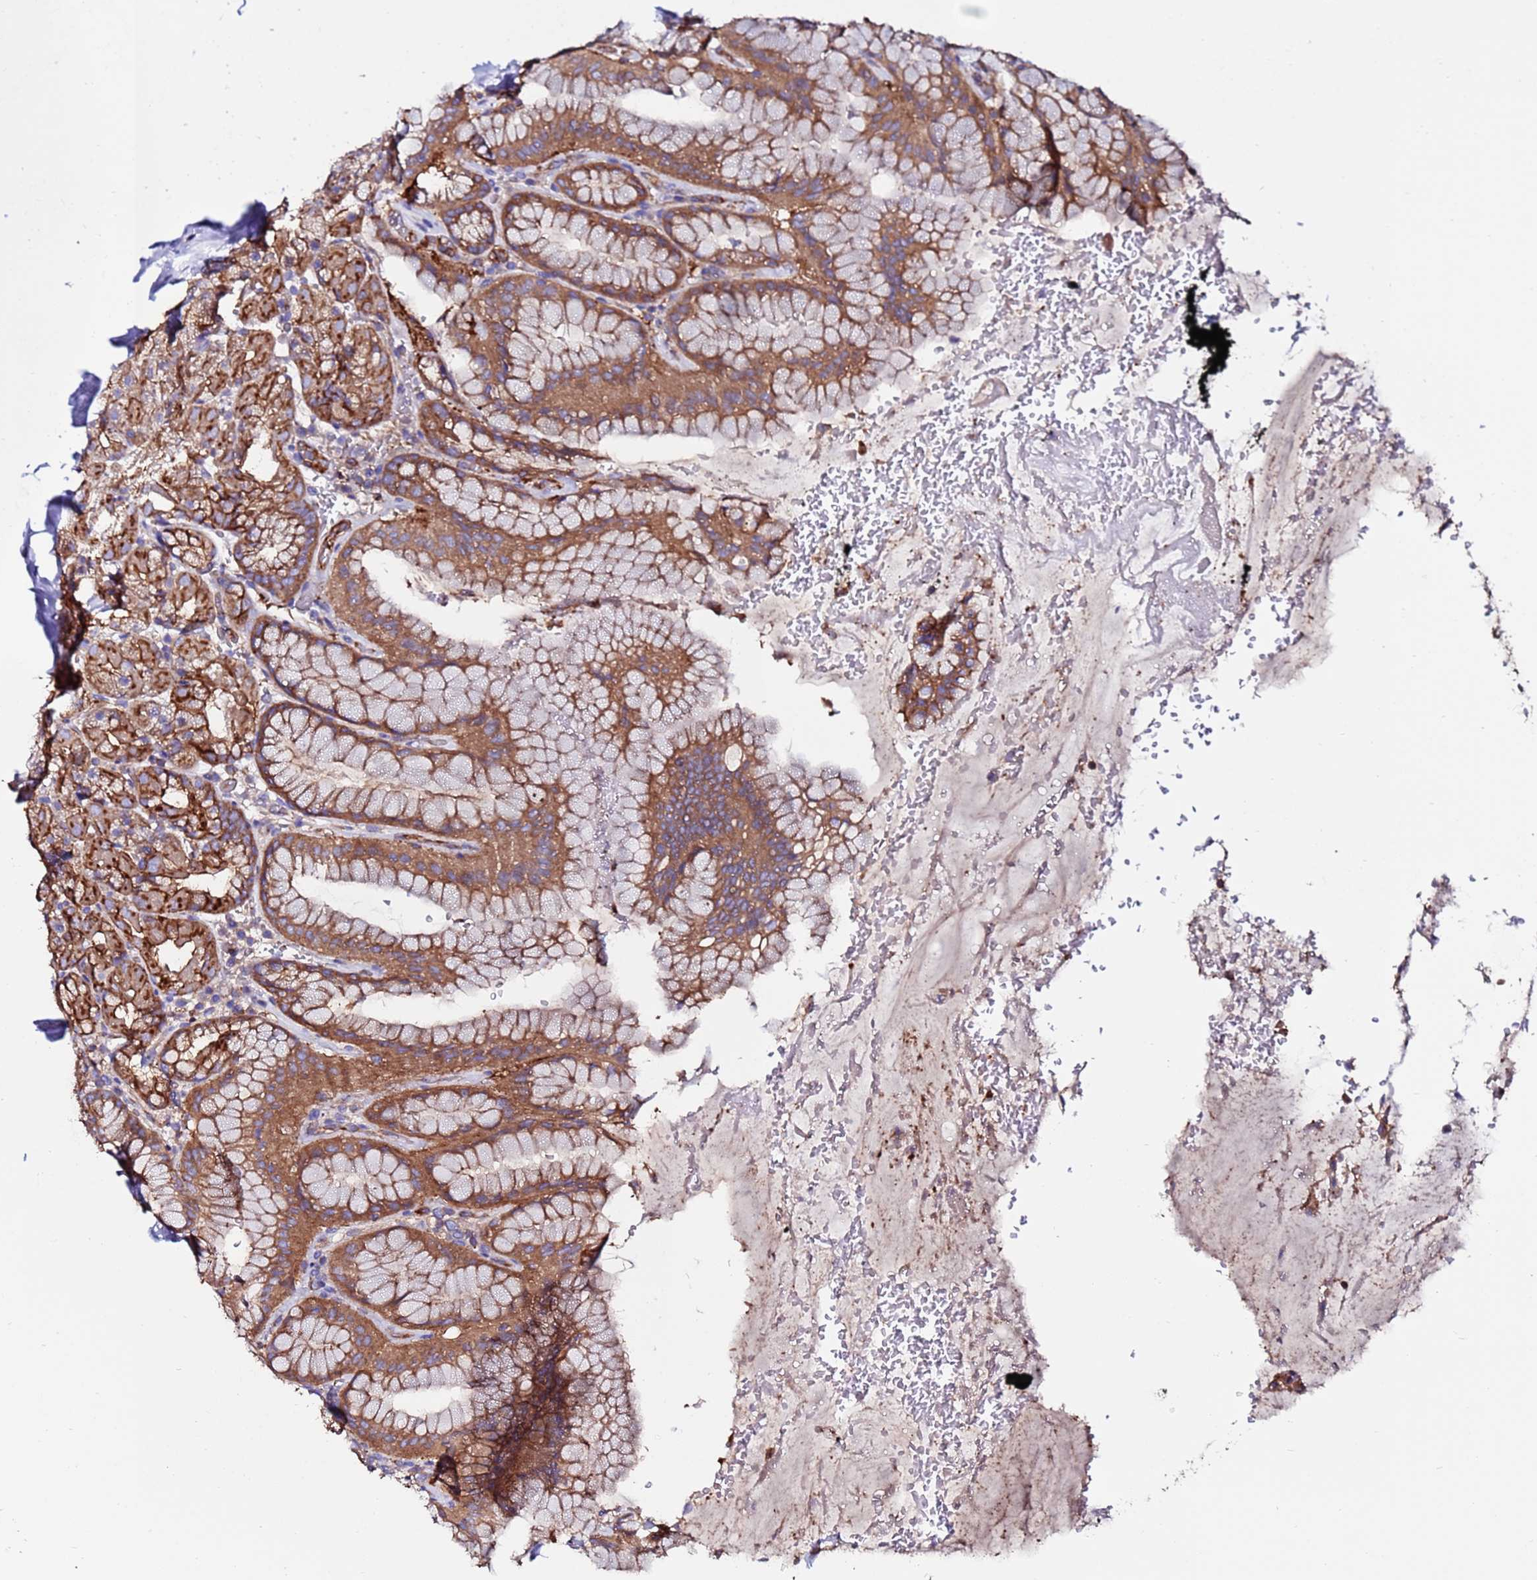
{"staining": {"intensity": "moderate", "quantity": ">75%", "location": "cytoplasmic/membranous"}, "tissue": "stomach", "cell_type": "Glandular cells", "image_type": "normal", "snomed": [{"axis": "morphology", "description": "Normal tissue, NOS"}, {"axis": "topography", "description": "Stomach, upper"}, {"axis": "topography", "description": "Stomach, lower"}], "caption": "Immunohistochemical staining of unremarkable stomach displays medium levels of moderate cytoplasmic/membranous staining in about >75% of glandular cells. The protein of interest is shown in brown color, while the nuclei are stained blue.", "gene": "POTEE", "patient": {"sex": "male", "age": 67}}